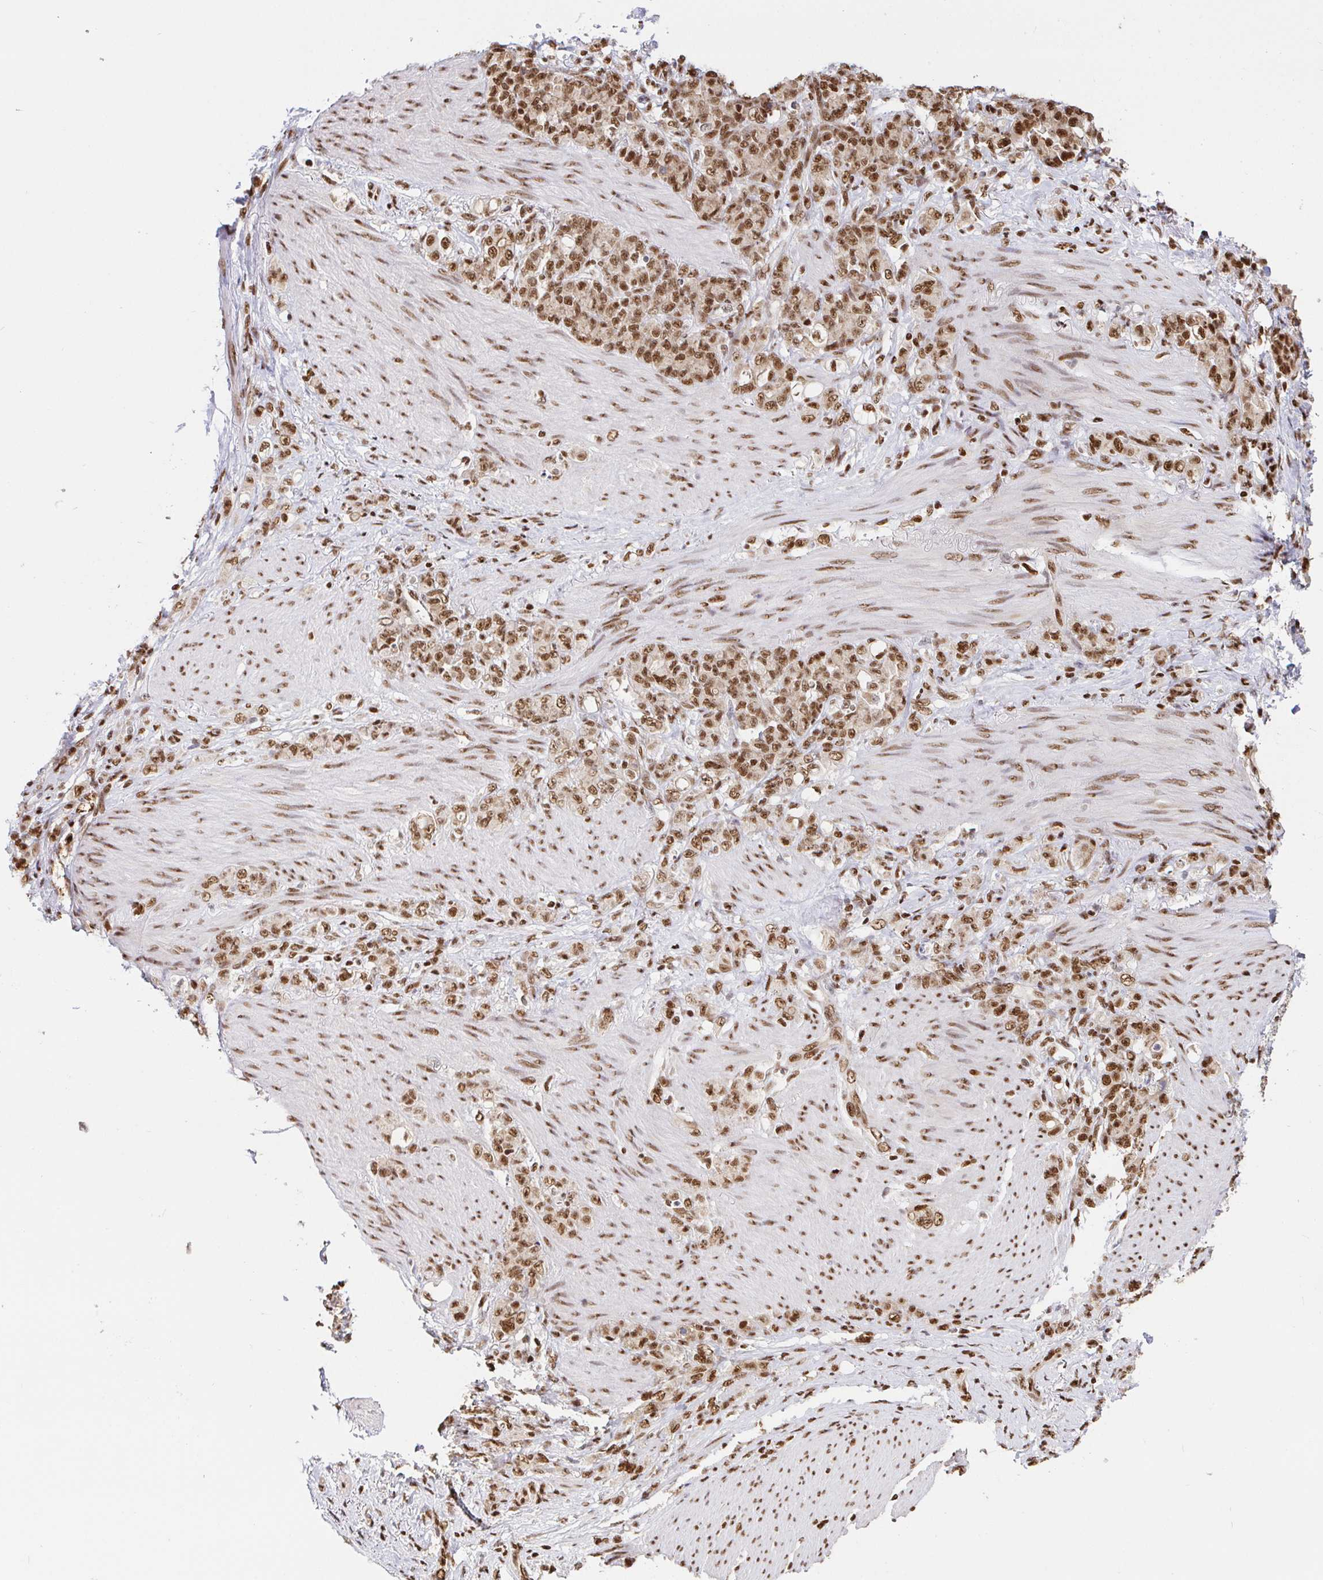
{"staining": {"intensity": "moderate", "quantity": ">75%", "location": "nuclear"}, "tissue": "stomach cancer", "cell_type": "Tumor cells", "image_type": "cancer", "snomed": [{"axis": "morphology", "description": "Normal tissue, NOS"}, {"axis": "morphology", "description": "Adenocarcinoma, NOS"}, {"axis": "topography", "description": "Stomach"}], "caption": "Immunohistochemical staining of stomach cancer demonstrates moderate nuclear protein expression in approximately >75% of tumor cells.", "gene": "SP3", "patient": {"sex": "female", "age": 79}}